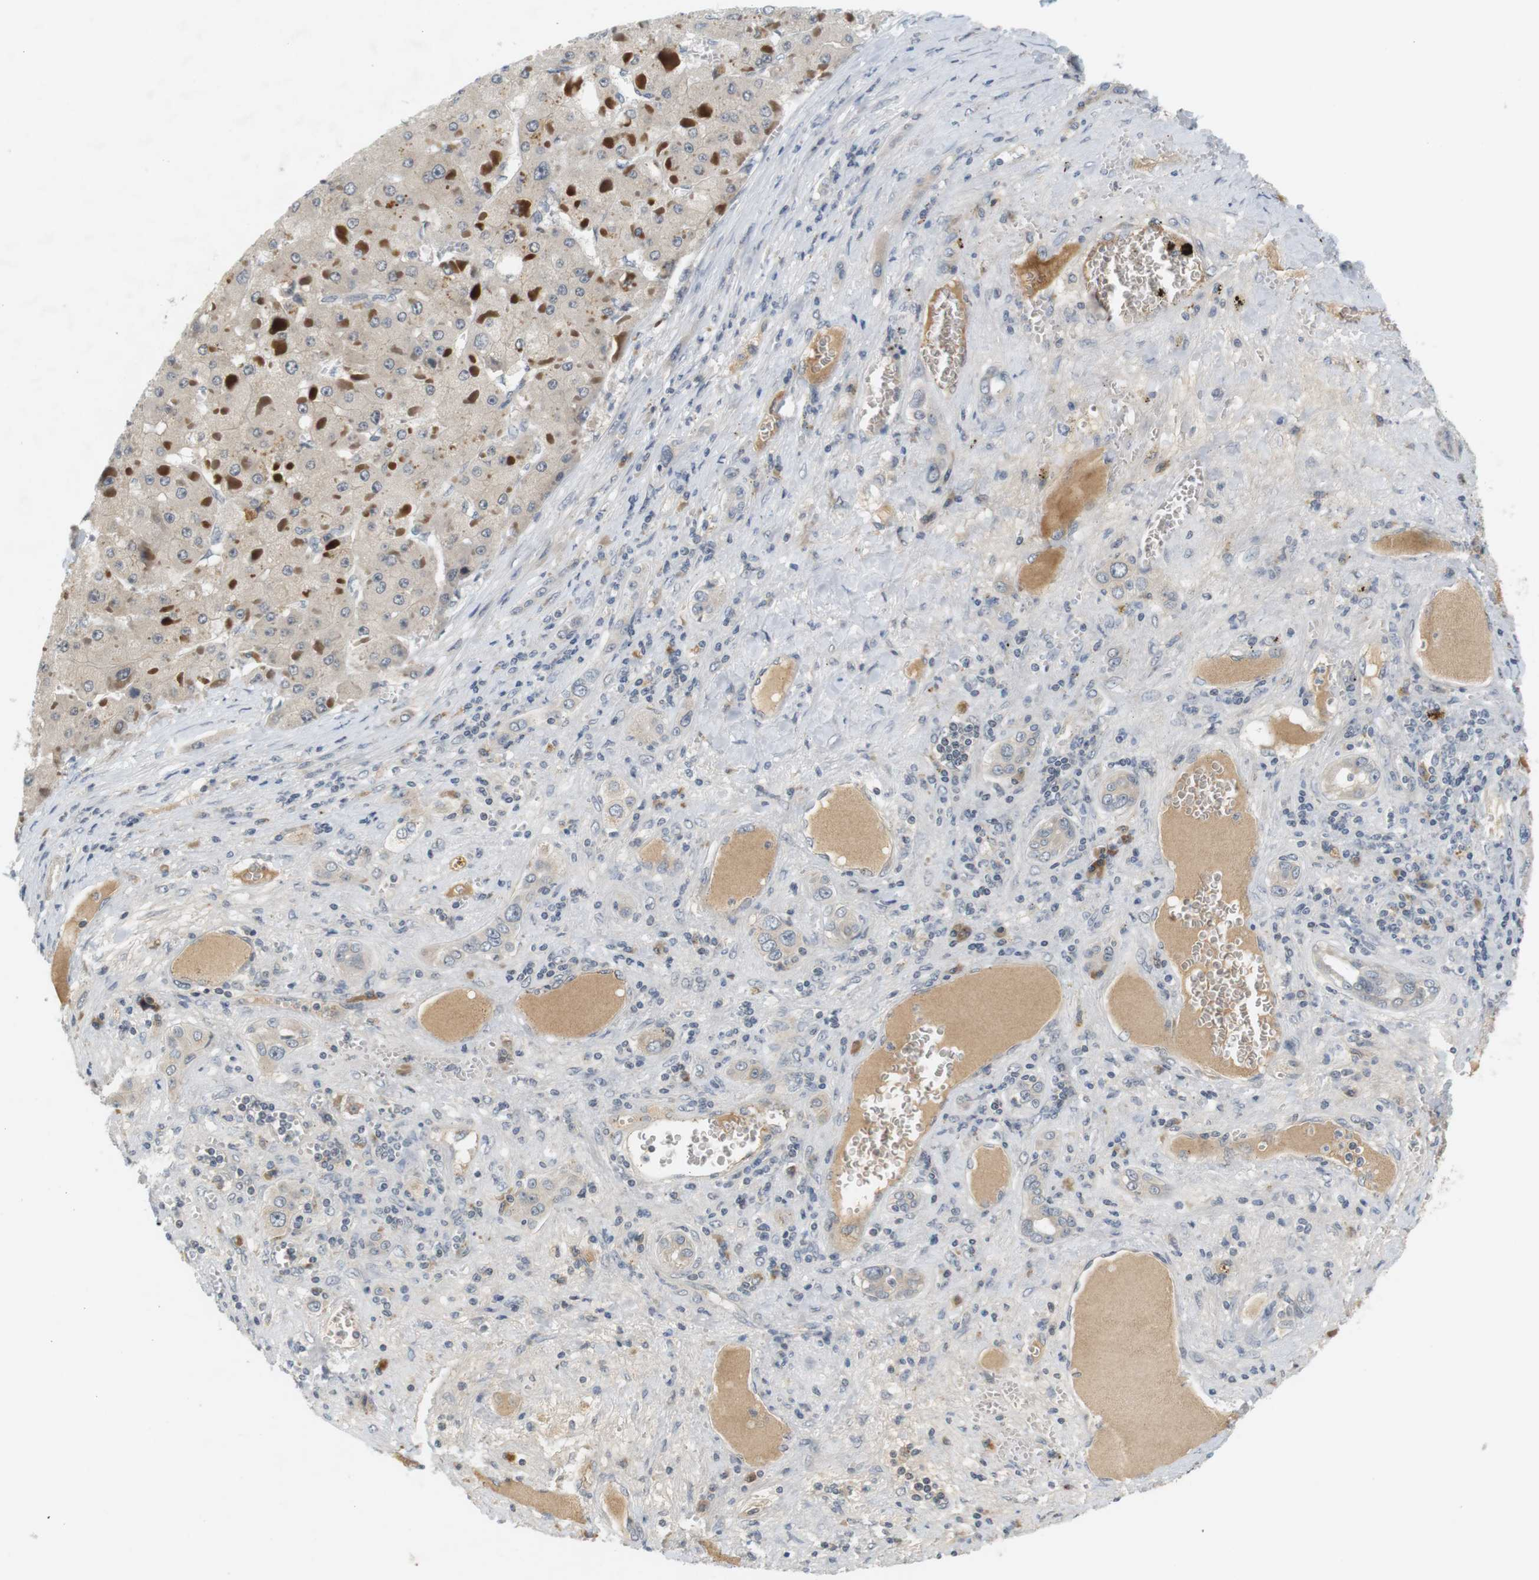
{"staining": {"intensity": "negative", "quantity": "none", "location": "none"}, "tissue": "liver cancer", "cell_type": "Tumor cells", "image_type": "cancer", "snomed": [{"axis": "morphology", "description": "Carcinoma, Hepatocellular, NOS"}, {"axis": "topography", "description": "Liver"}], "caption": "Immunohistochemical staining of human liver hepatocellular carcinoma displays no significant positivity in tumor cells. (IHC, brightfield microscopy, high magnification).", "gene": "WNT7A", "patient": {"sex": "female", "age": 73}}